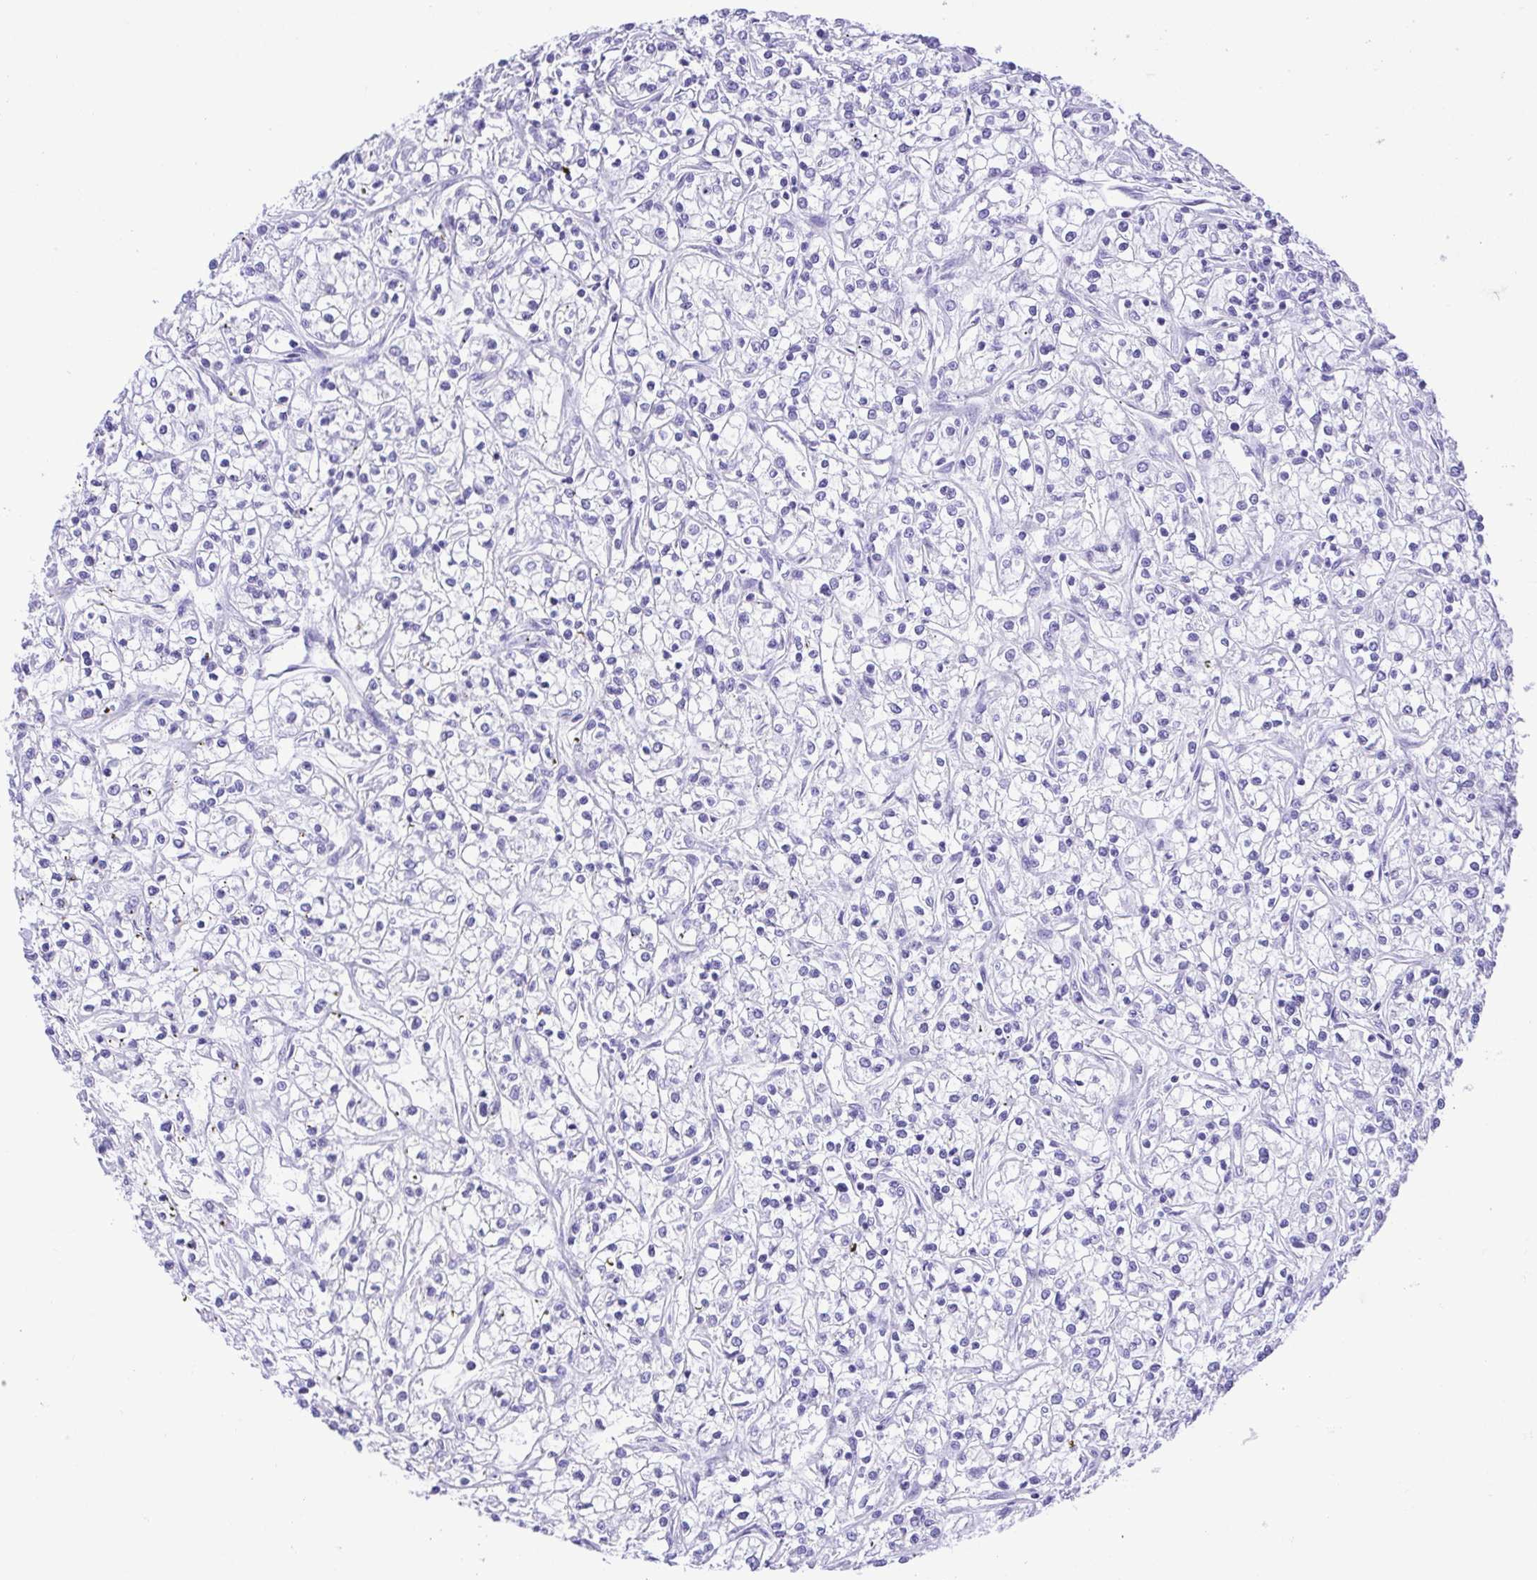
{"staining": {"intensity": "negative", "quantity": "none", "location": "none"}, "tissue": "renal cancer", "cell_type": "Tumor cells", "image_type": "cancer", "snomed": [{"axis": "morphology", "description": "Adenocarcinoma, NOS"}, {"axis": "topography", "description": "Kidney"}], "caption": "DAB immunohistochemical staining of human renal cancer (adenocarcinoma) demonstrates no significant staining in tumor cells. (DAB immunohistochemistry with hematoxylin counter stain).", "gene": "CDSN", "patient": {"sex": "female", "age": 59}}